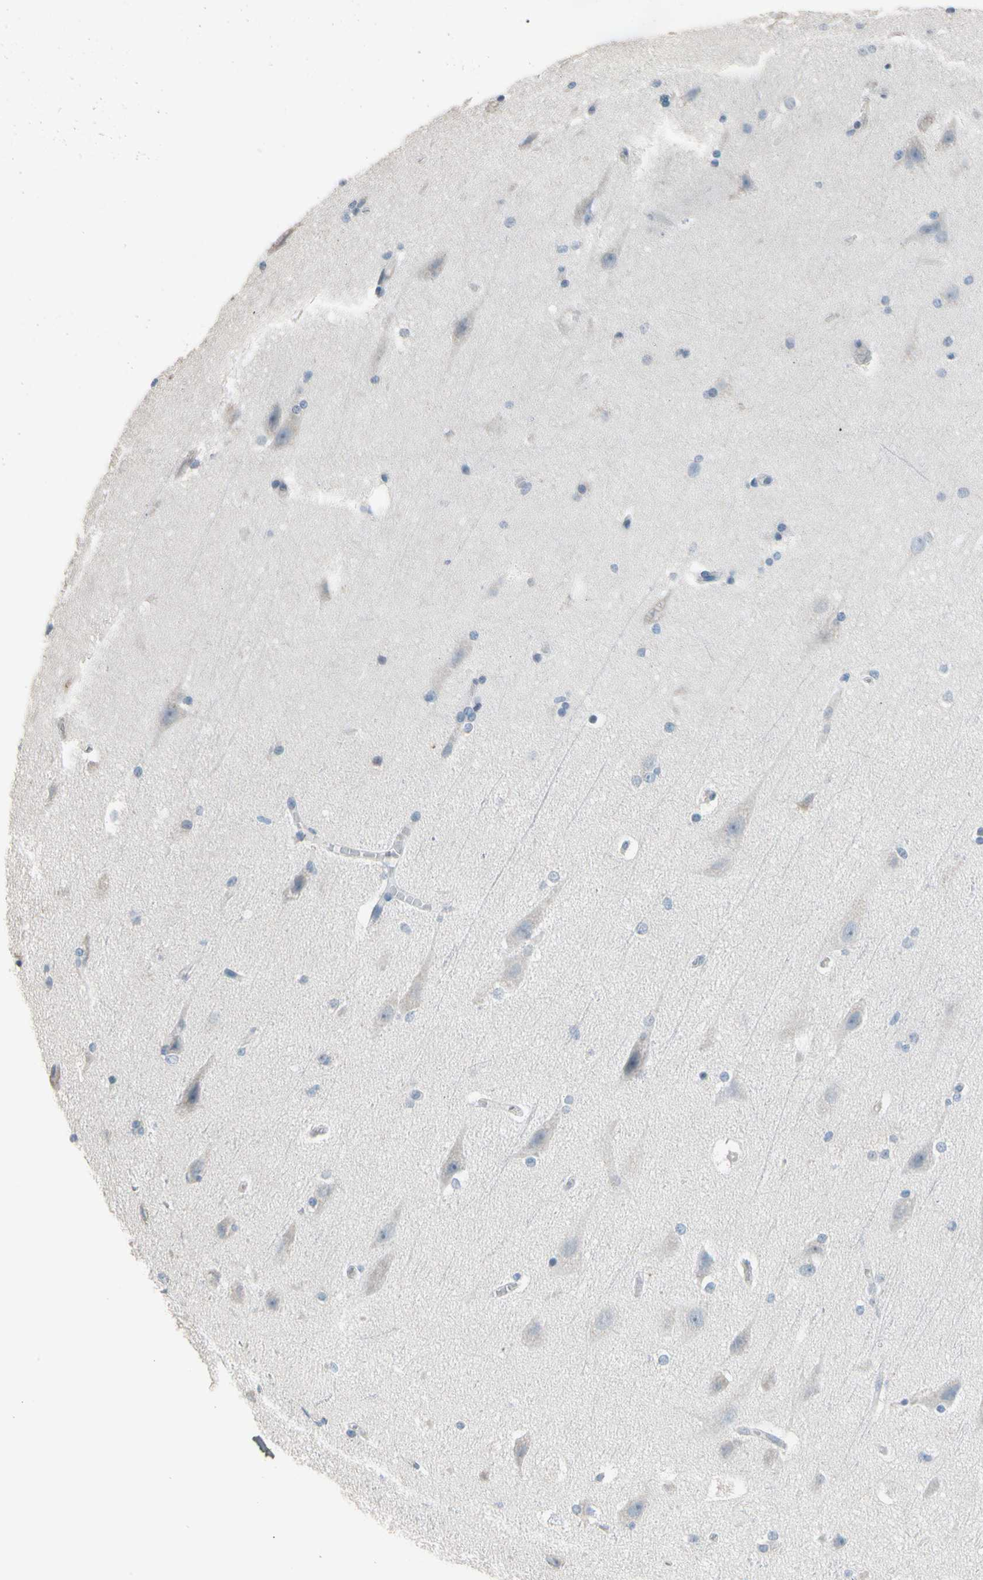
{"staining": {"intensity": "weak", "quantity": "<25%", "location": "cytoplasmic/membranous"}, "tissue": "cerebral cortex", "cell_type": "Endothelial cells", "image_type": "normal", "snomed": [{"axis": "morphology", "description": "Normal tissue, NOS"}, {"axis": "topography", "description": "Cerebral cortex"}, {"axis": "topography", "description": "Hippocampus"}], "caption": "This is a micrograph of immunohistochemistry (IHC) staining of unremarkable cerebral cortex, which shows no expression in endothelial cells. Nuclei are stained in blue.", "gene": "STK40", "patient": {"sex": "female", "age": 19}}